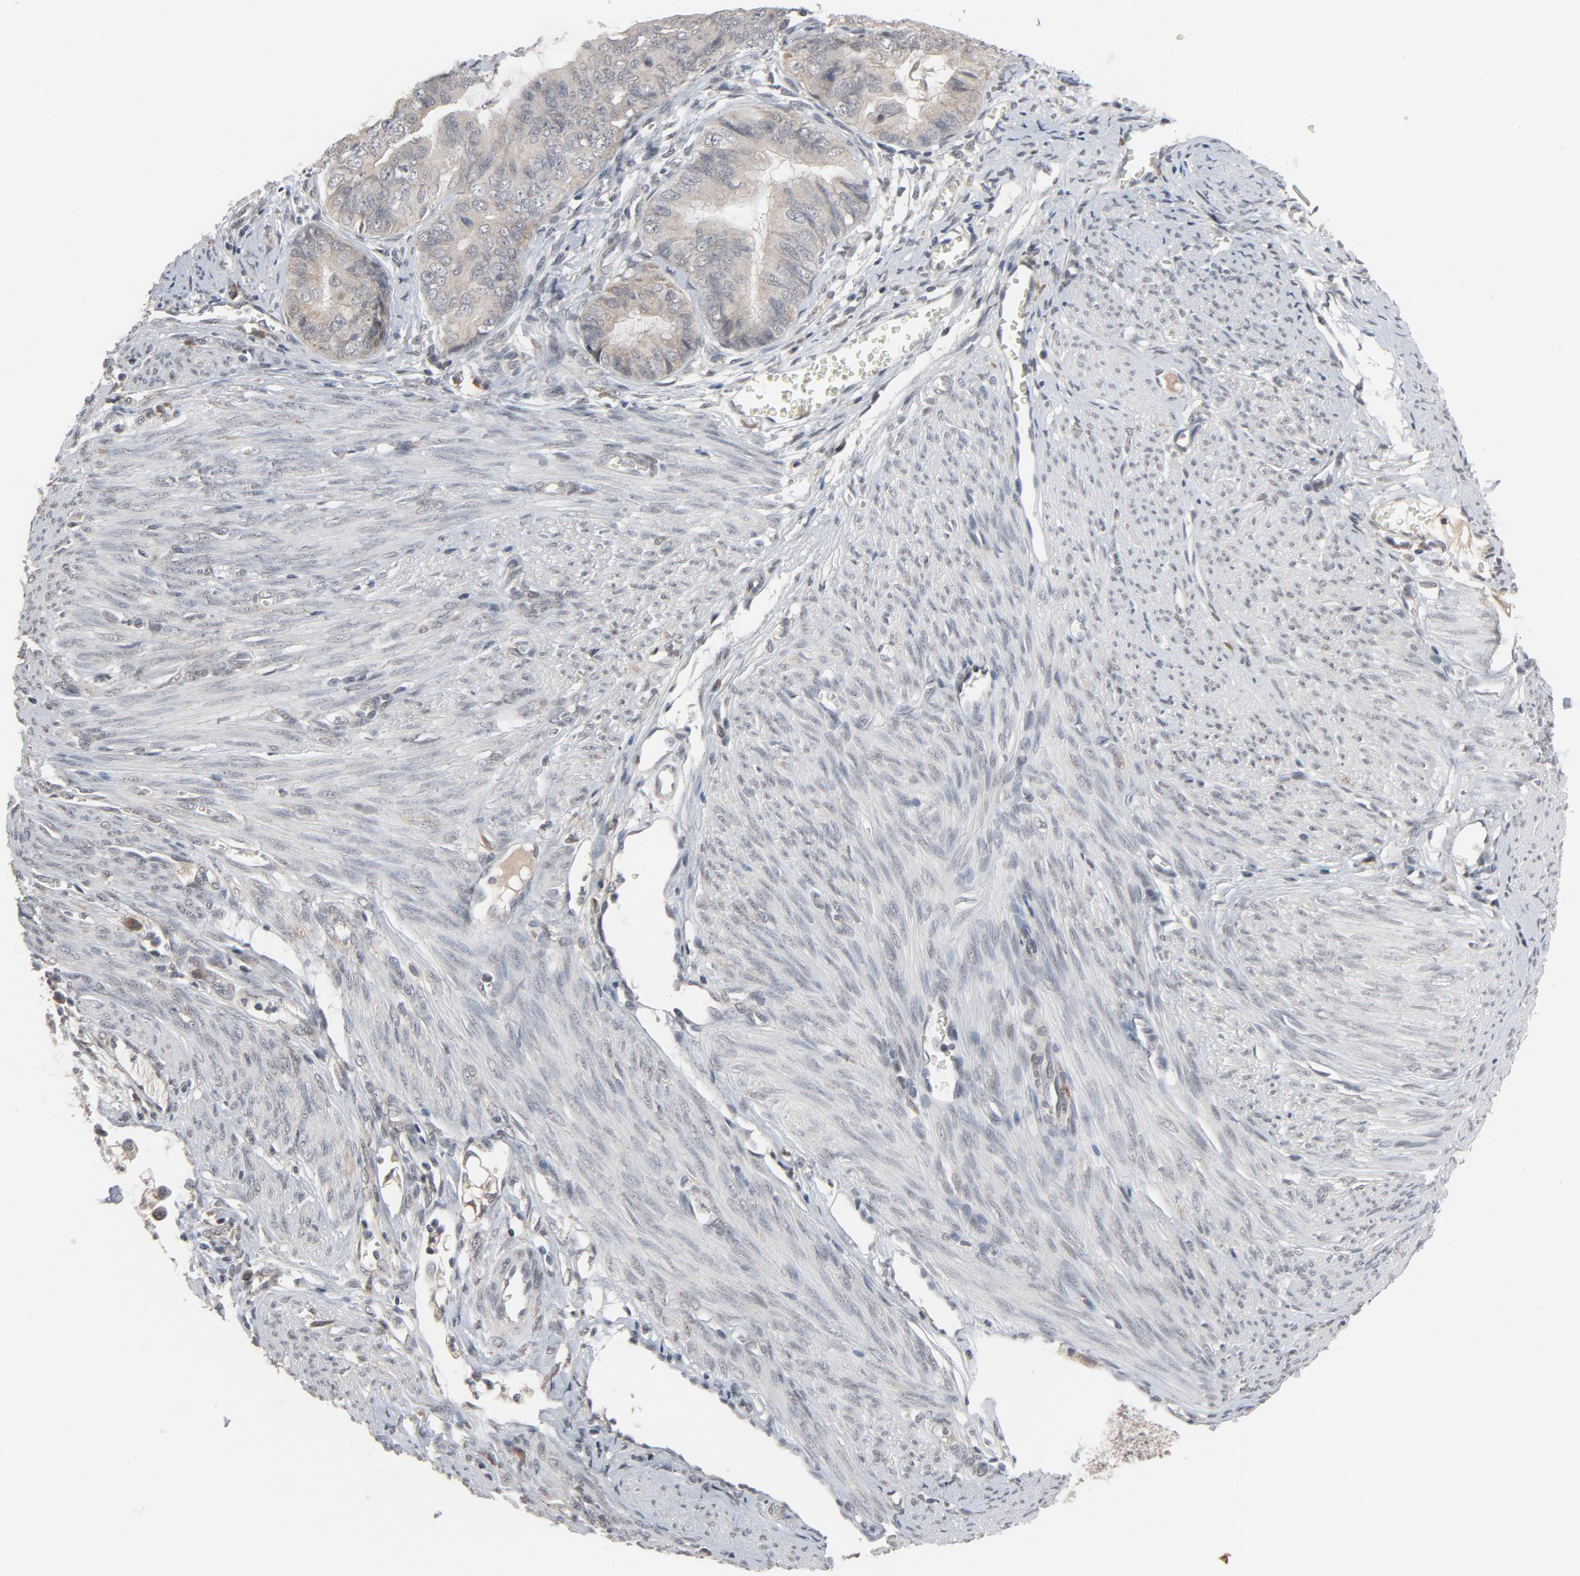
{"staining": {"intensity": "negative", "quantity": "none", "location": "none"}, "tissue": "endometrial cancer", "cell_type": "Tumor cells", "image_type": "cancer", "snomed": [{"axis": "morphology", "description": "Adenocarcinoma, NOS"}, {"axis": "topography", "description": "Endometrium"}], "caption": "Tumor cells are negative for brown protein staining in endometrial adenocarcinoma.", "gene": "MT3", "patient": {"sex": "female", "age": 75}}